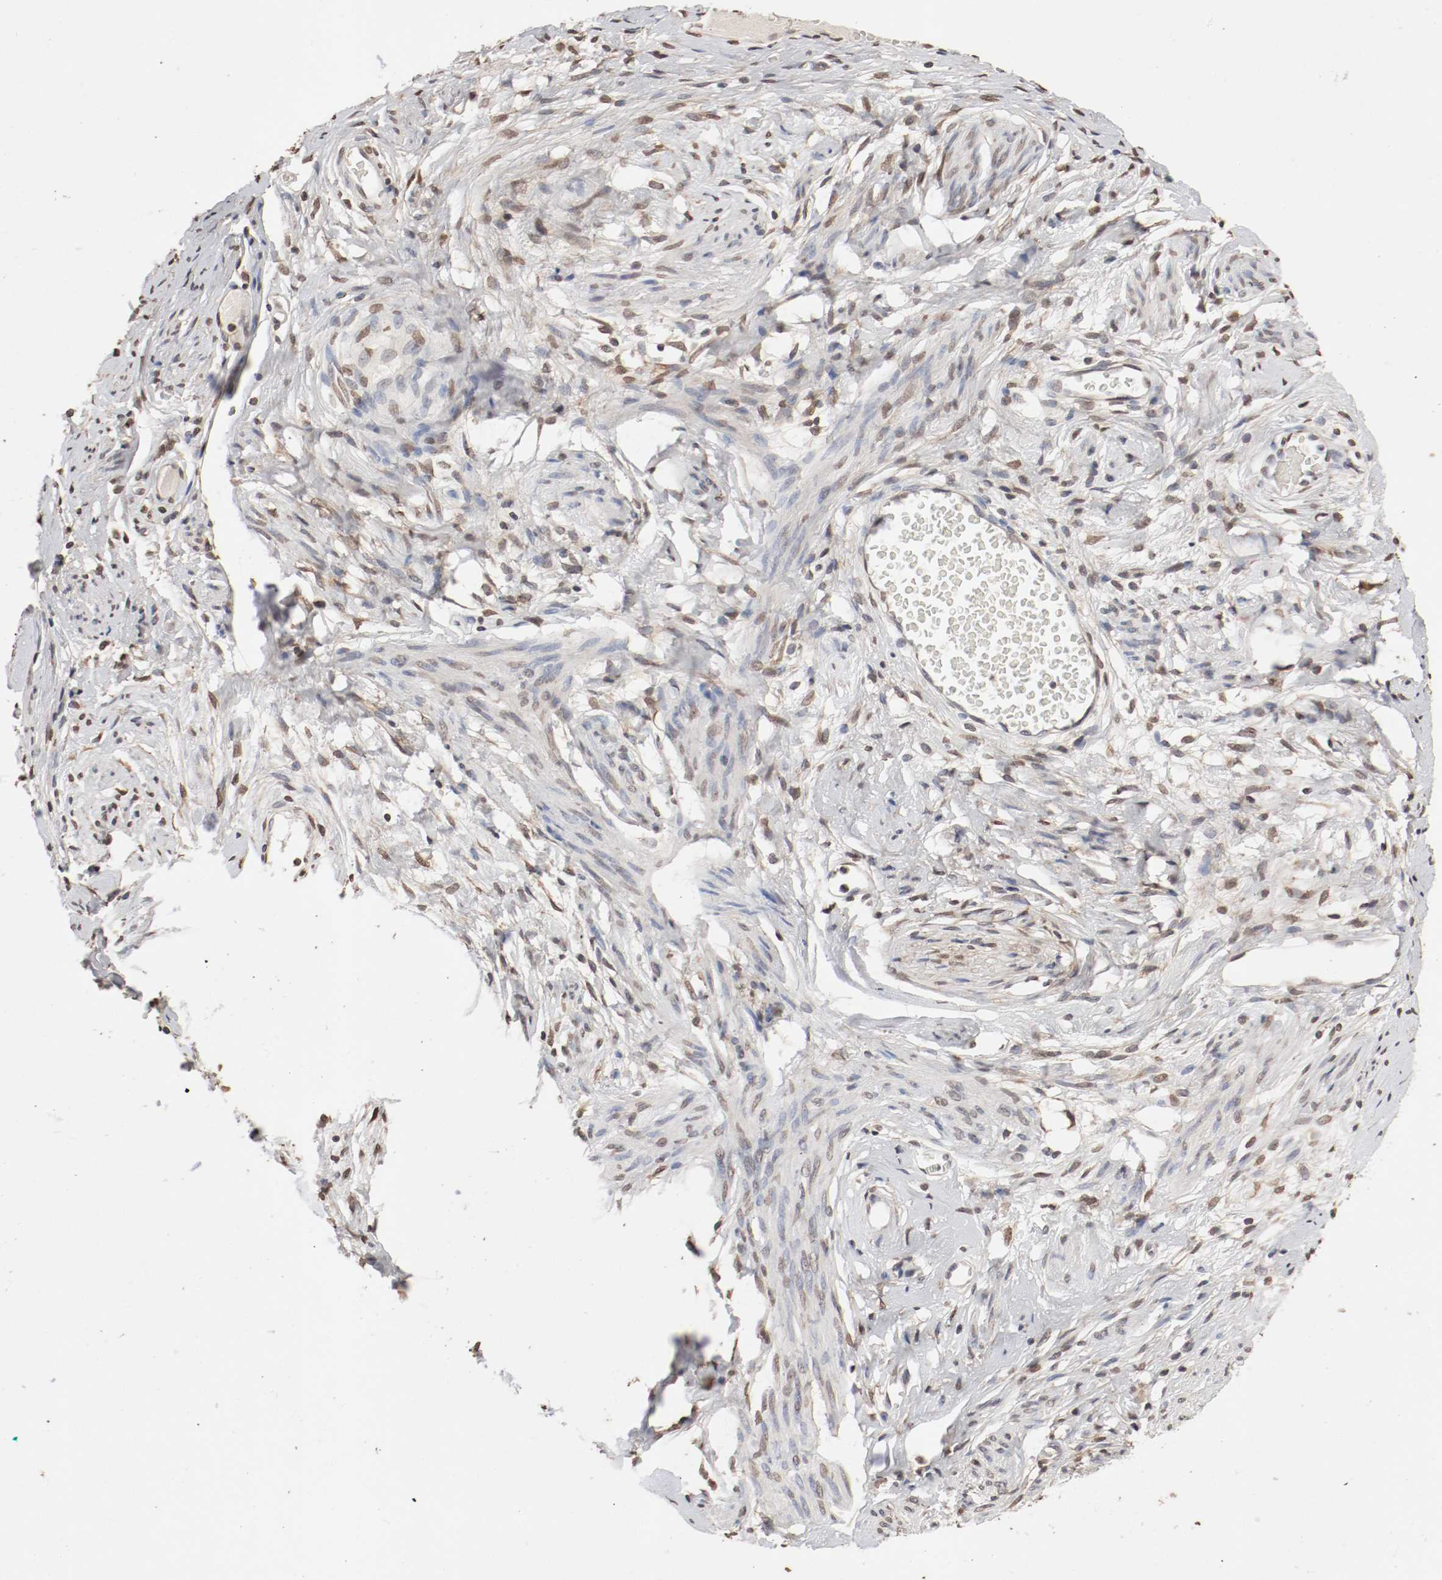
{"staining": {"intensity": "weak", "quantity": "<25%", "location": "cytoplasmic/membranous,nuclear"}, "tissue": "cervical cancer", "cell_type": "Tumor cells", "image_type": "cancer", "snomed": [{"axis": "morphology", "description": "Normal tissue, NOS"}, {"axis": "morphology", "description": "Squamous cell carcinoma, NOS"}, {"axis": "topography", "description": "Cervix"}], "caption": "Human cervical cancer (squamous cell carcinoma) stained for a protein using IHC shows no positivity in tumor cells.", "gene": "WASL", "patient": {"sex": "female", "age": 67}}